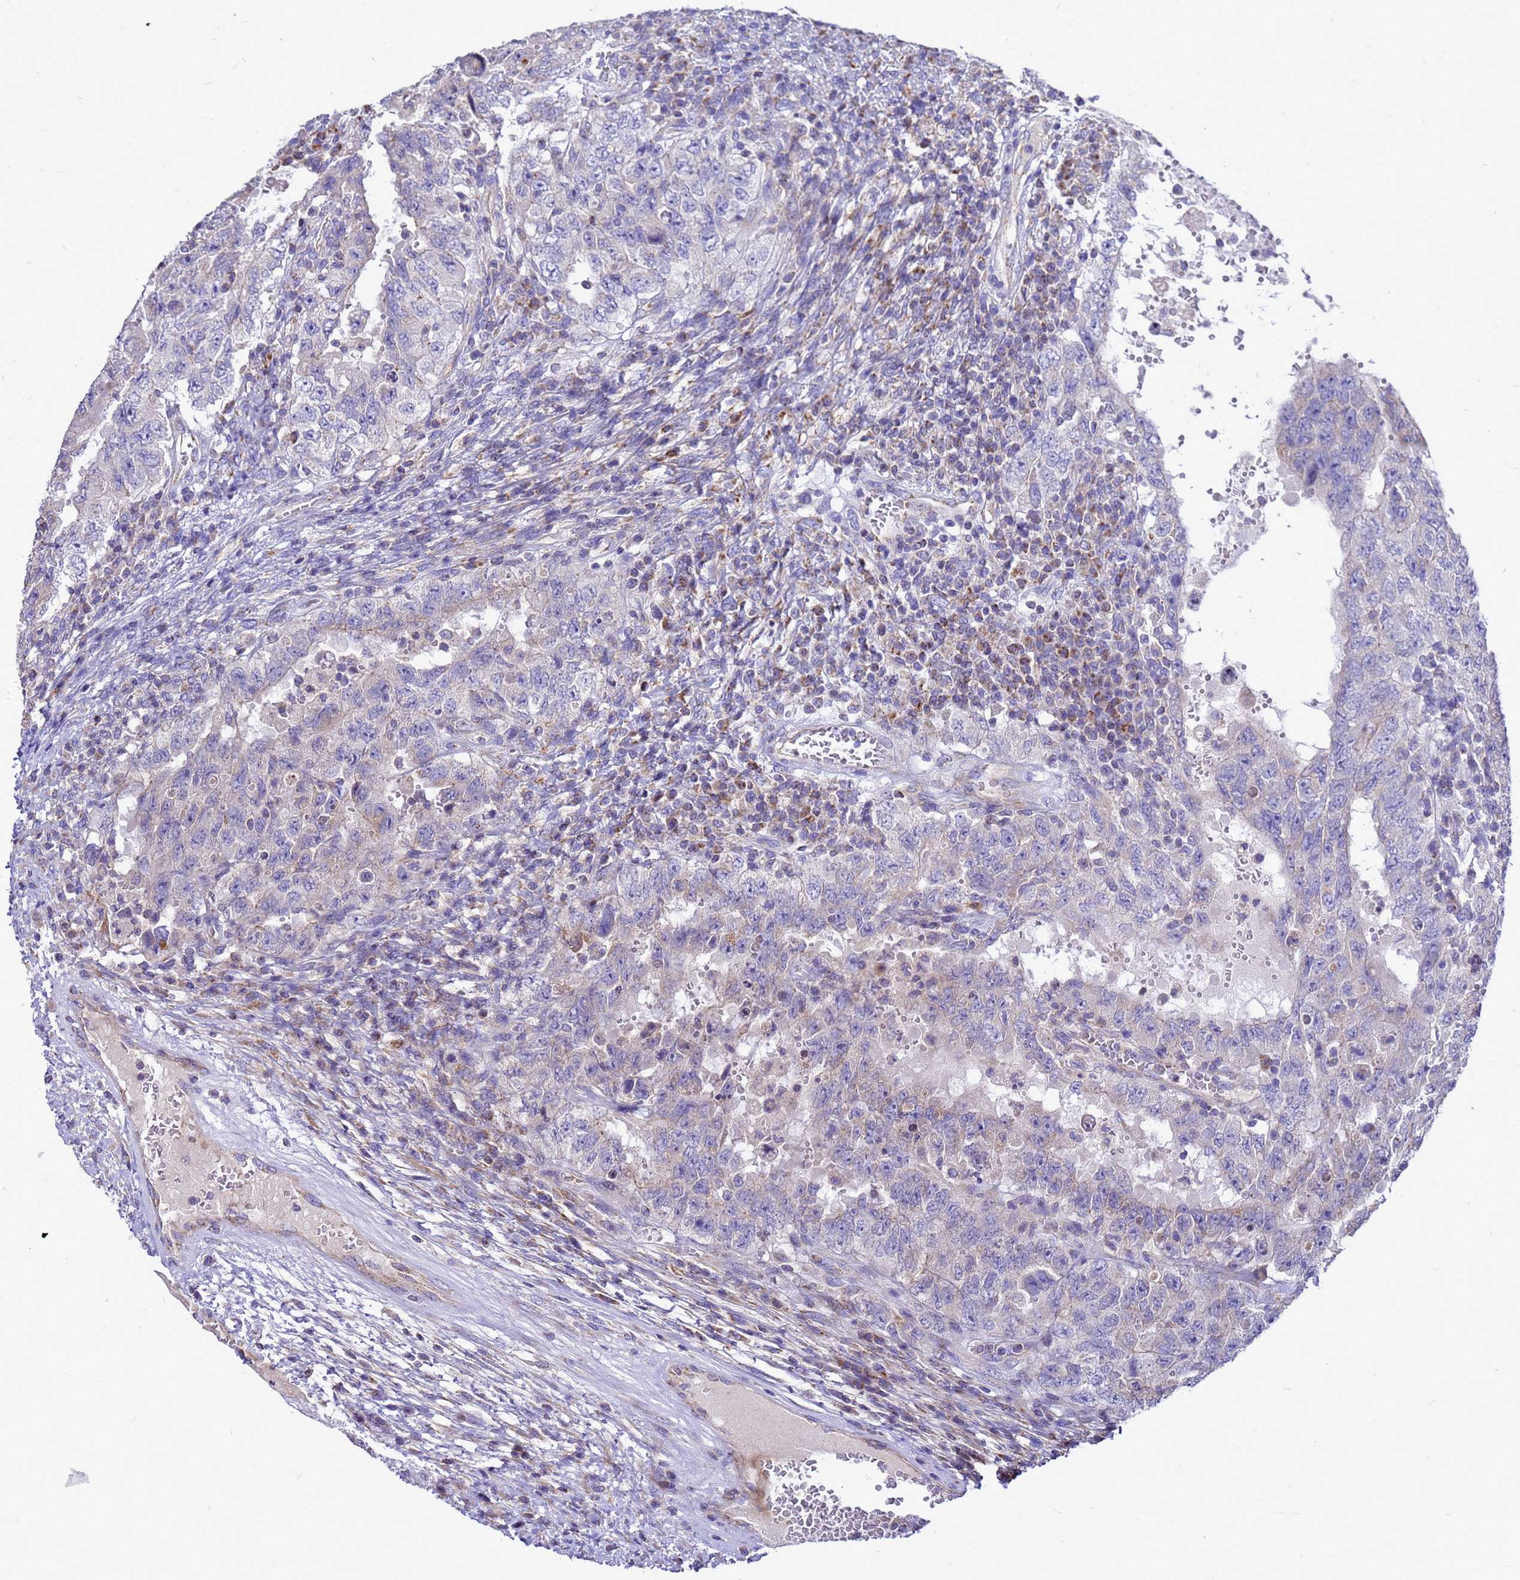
{"staining": {"intensity": "negative", "quantity": "none", "location": "none"}, "tissue": "testis cancer", "cell_type": "Tumor cells", "image_type": "cancer", "snomed": [{"axis": "morphology", "description": "Carcinoma, Embryonal, NOS"}, {"axis": "topography", "description": "Testis"}], "caption": "This is an immunohistochemistry (IHC) micrograph of human testis embryonal carcinoma. There is no expression in tumor cells.", "gene": "CMC4", "patient": {"sex": "male", "age": 26}}